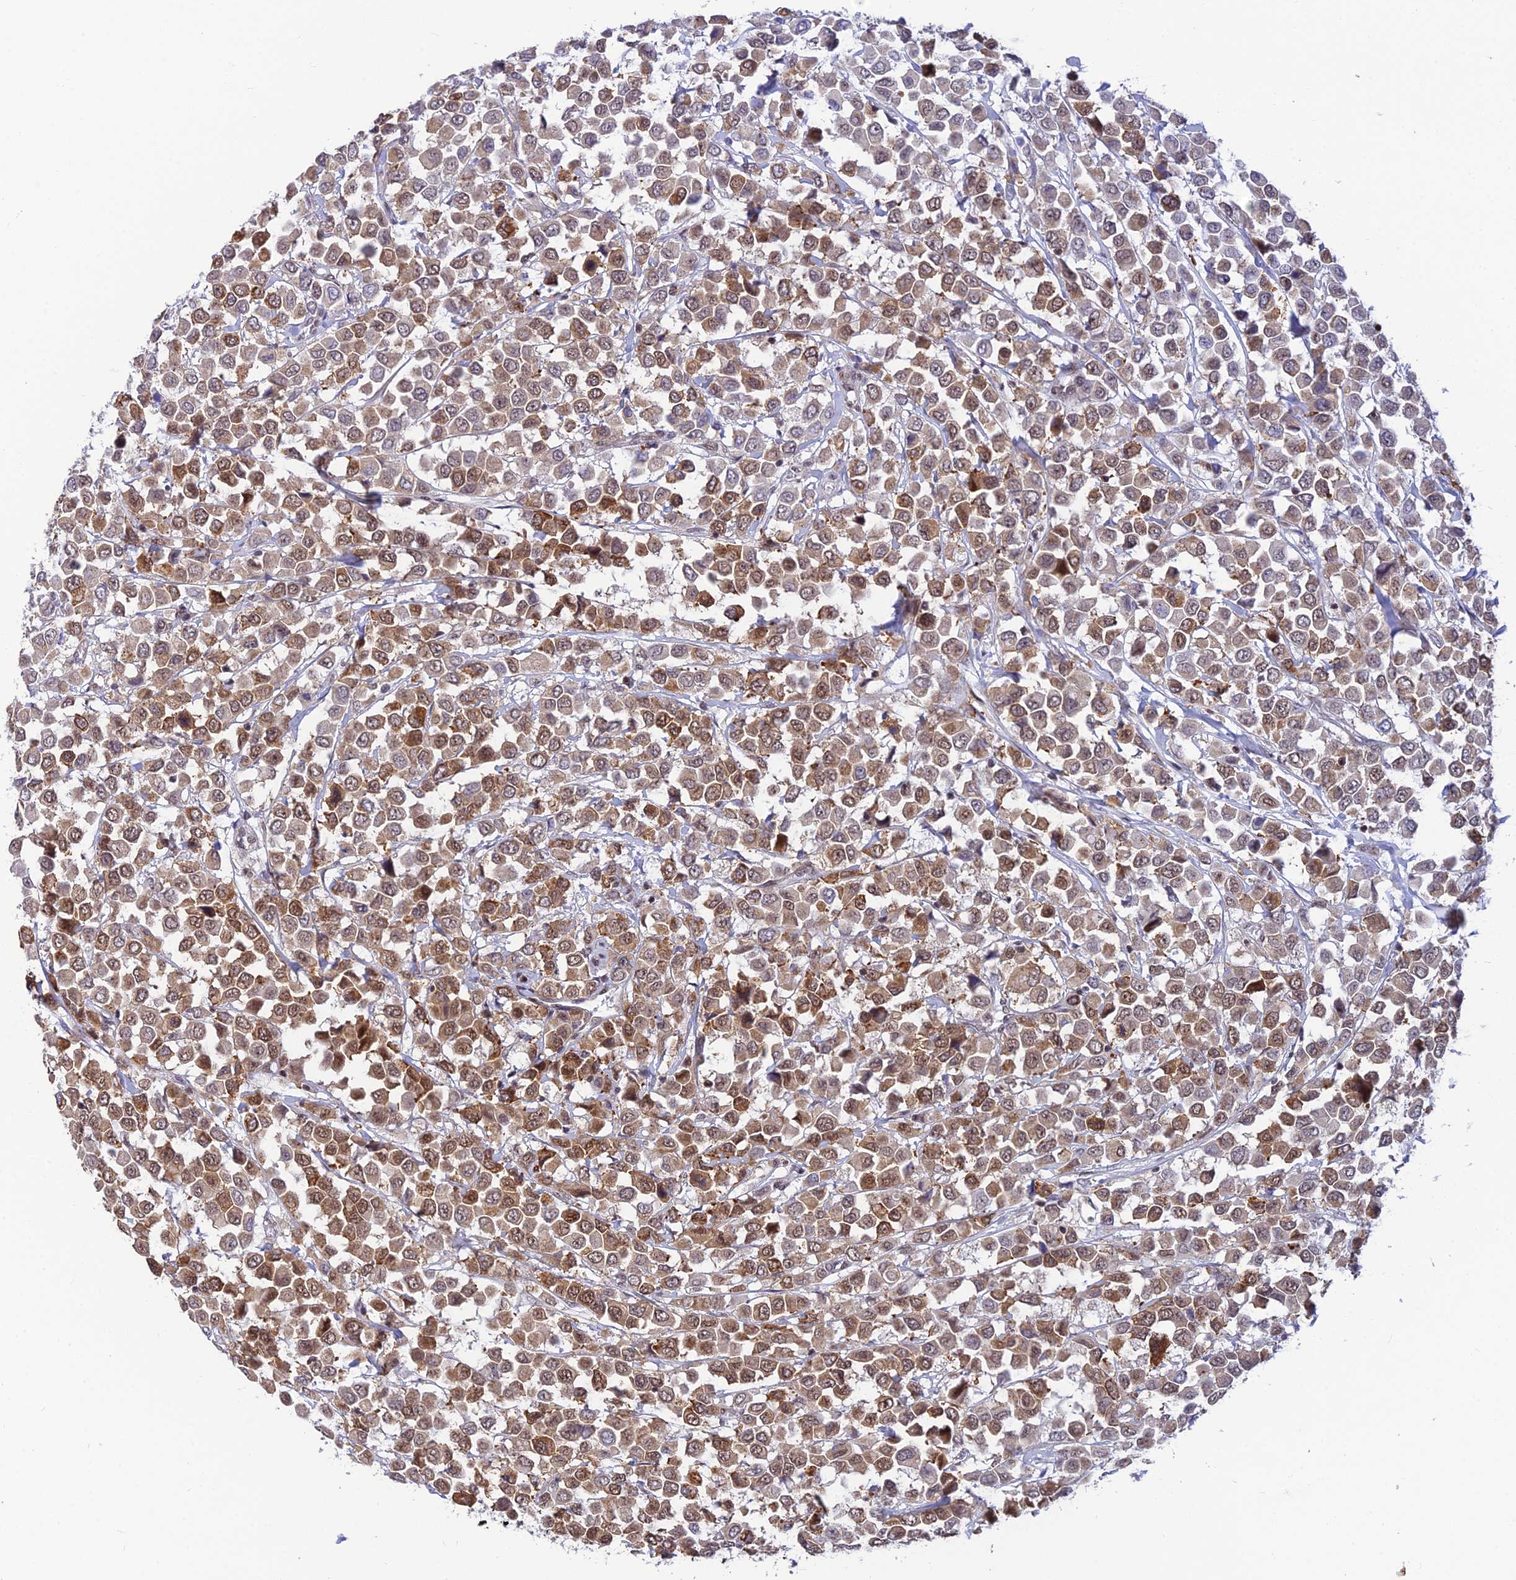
{"staining": {"intensity": "moderate", "quantity": ">75%", "location": "cytoplasmic/membranous"}, "tissue": "breast cancer", "cell_type": "Tumor cells", "image_type": "cancer", "snomed": [{"axis": "morphology", "description": "Duct carcinoma"}, {"axis": "topography", "description": "Breast"}], "caption": "A high-resolution histopathology image shows immunohistochemistry staining of invasive ductal carcinoma (breast), which demonstrates moderate cytoplasmic/membranous expression in about >75% of tumor cells.", "gene": "USP22", "patient": {"sex": "female", "age": 61}}